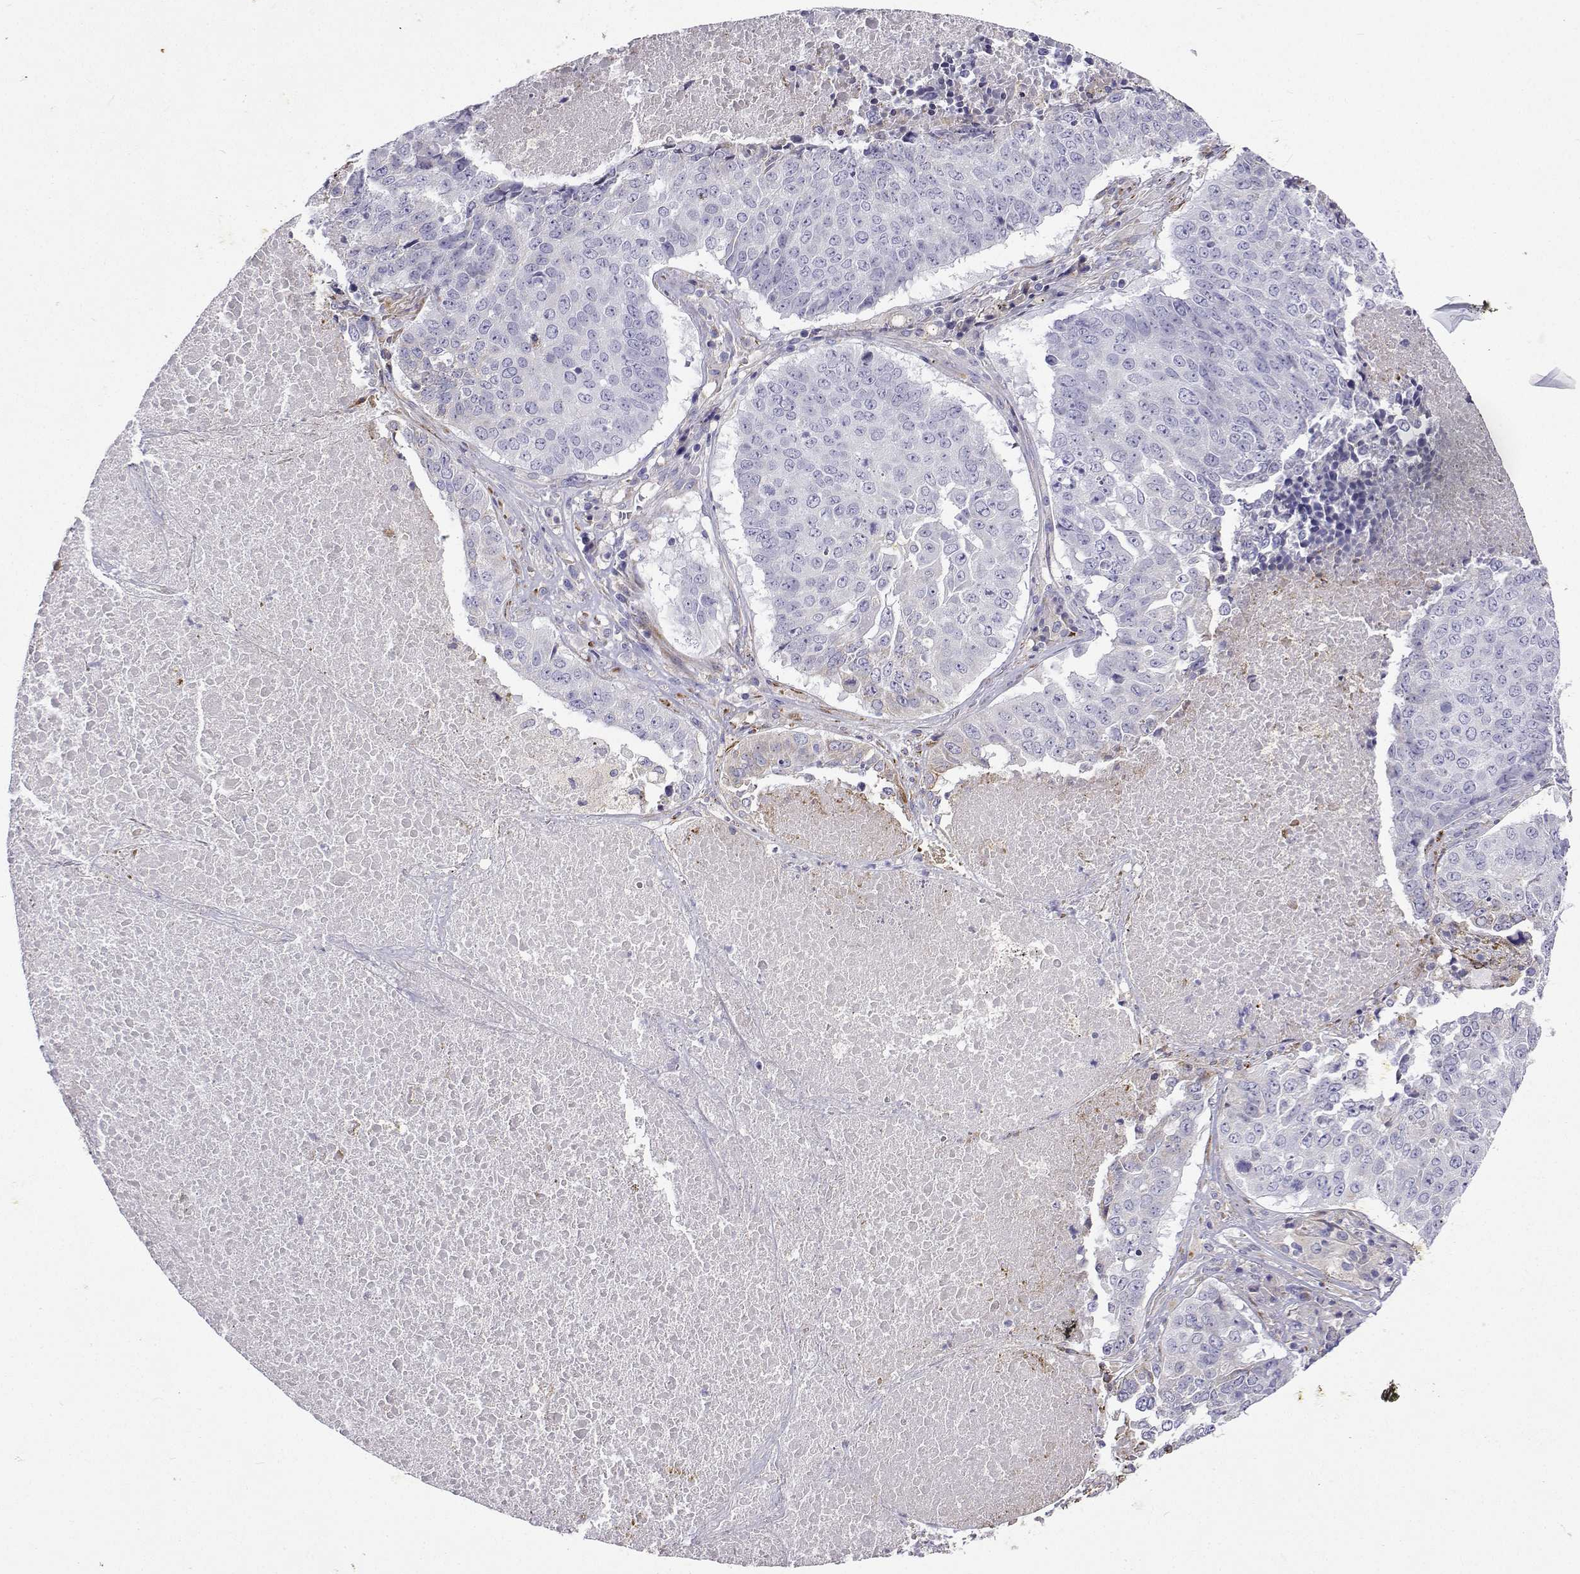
{"staining": {"intensity": "negative", "quantity": "none", "location": "none"}, "tissue": "lung cancer", "cell_type": "Tumor cells", "image_type": "cancer", "snomed": [{"axis": "morphology", "description": "Normal tissue, NOS"}, {"axis": "morphology", "description": "Squamous cell carcinoma, NOS"}, {"axis": "topography", "description": "Bronchus"}, {"axis": "topography", "description": "Lung"}], "caption": "High magnification brightfield microscopy of lung squamous cell carcinoma stained with DAB (3,3'-diaminobenzidine) (brown) and counterstained with hematoxylin (blue): tumor cells show no significant positivity.", "gene": "LHFPL7", "patient": {"sex": "male", "age": 64}}